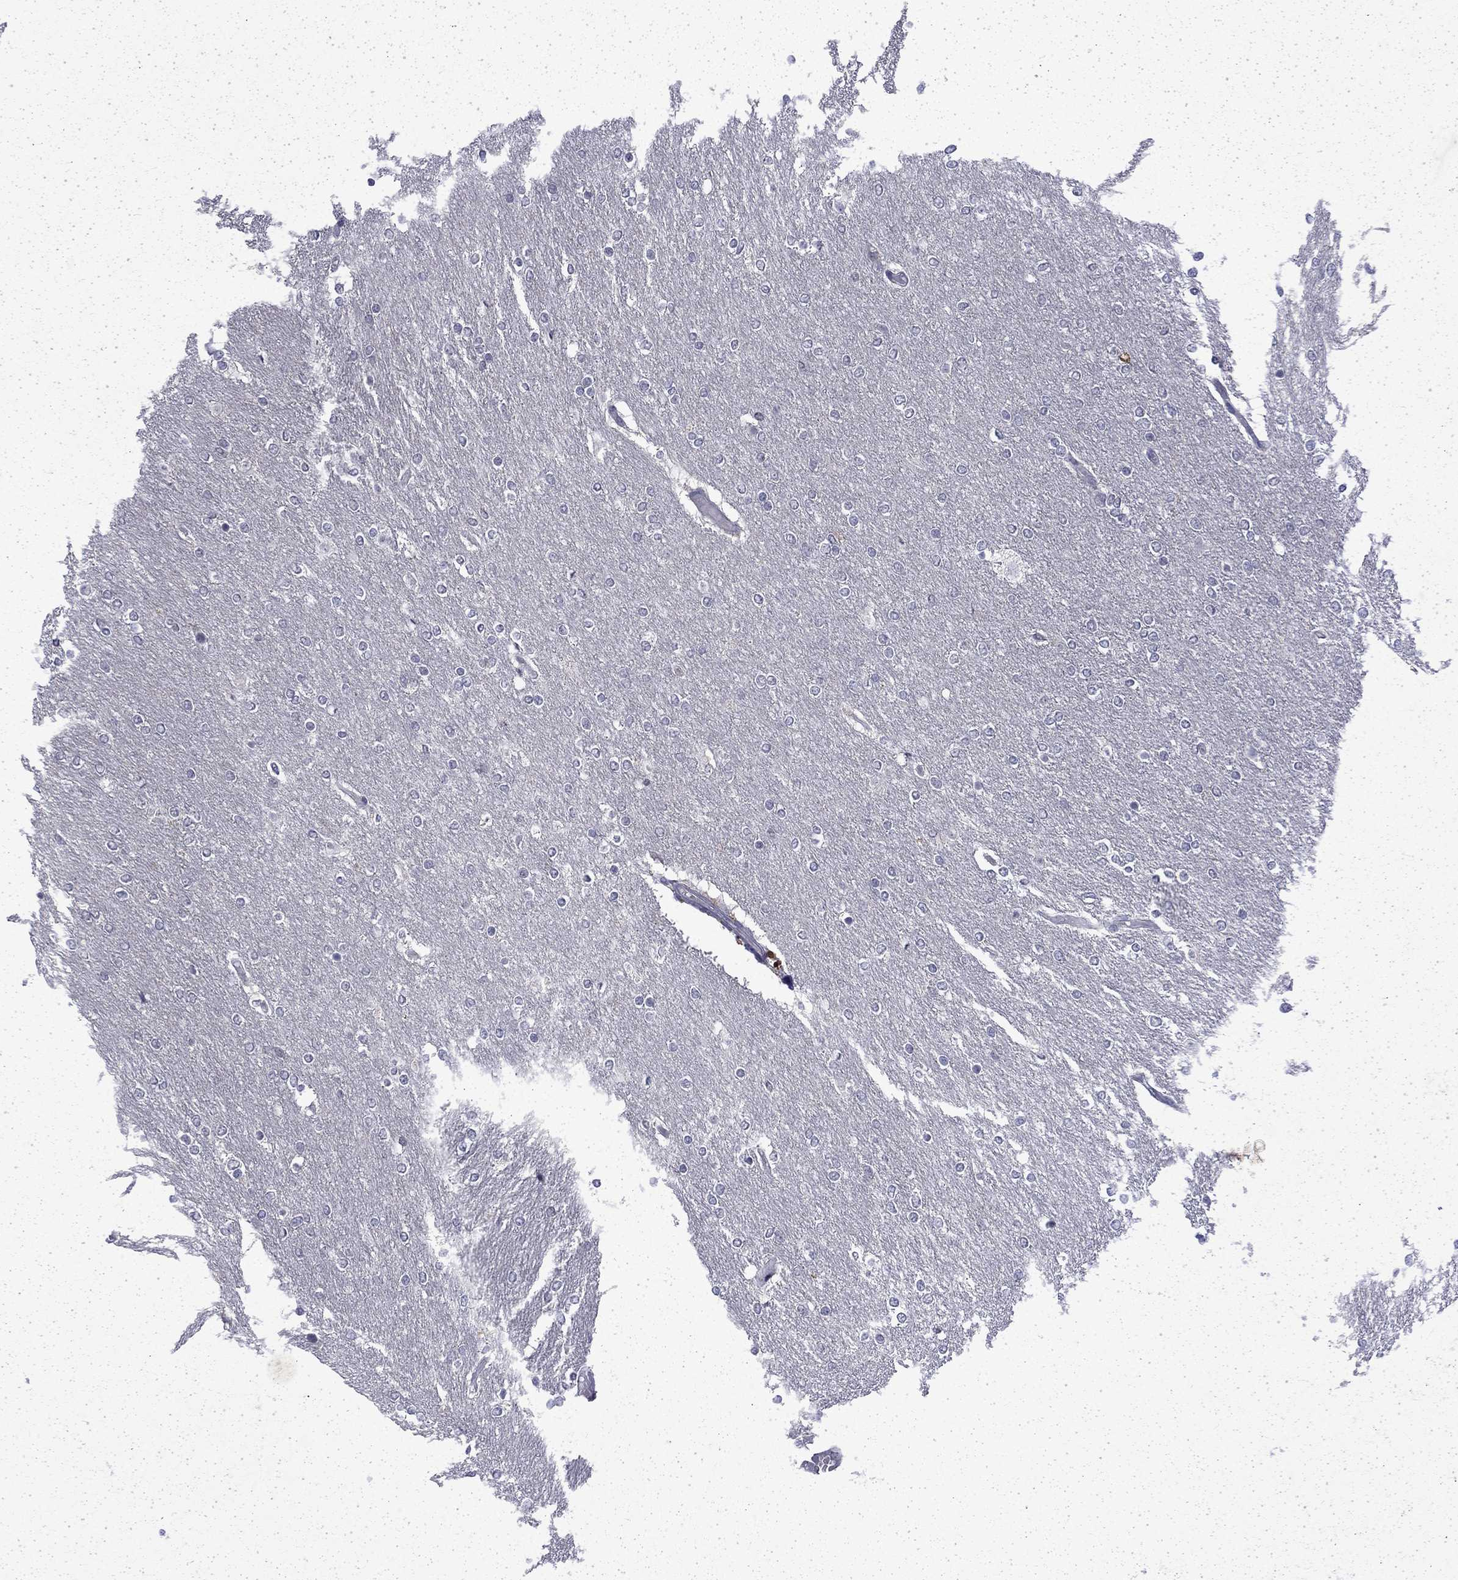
{"staining": {"intensity": "negative", "quantity": "none", "location": "none"}, "tissue": "glioma", "cell_type": "Tumor cells", "image_type": "cancer", "snomed": [{"axis": "morphology", "description": "Glioma, malignant, High grade"}, {"axis": "topography", "description": "Brain"}], "caption": "Tumor cells show no significant expression in malignant glioma (high-grade).", "gene": "CHAT", "patient": {"sex": "female", "age": 61}}